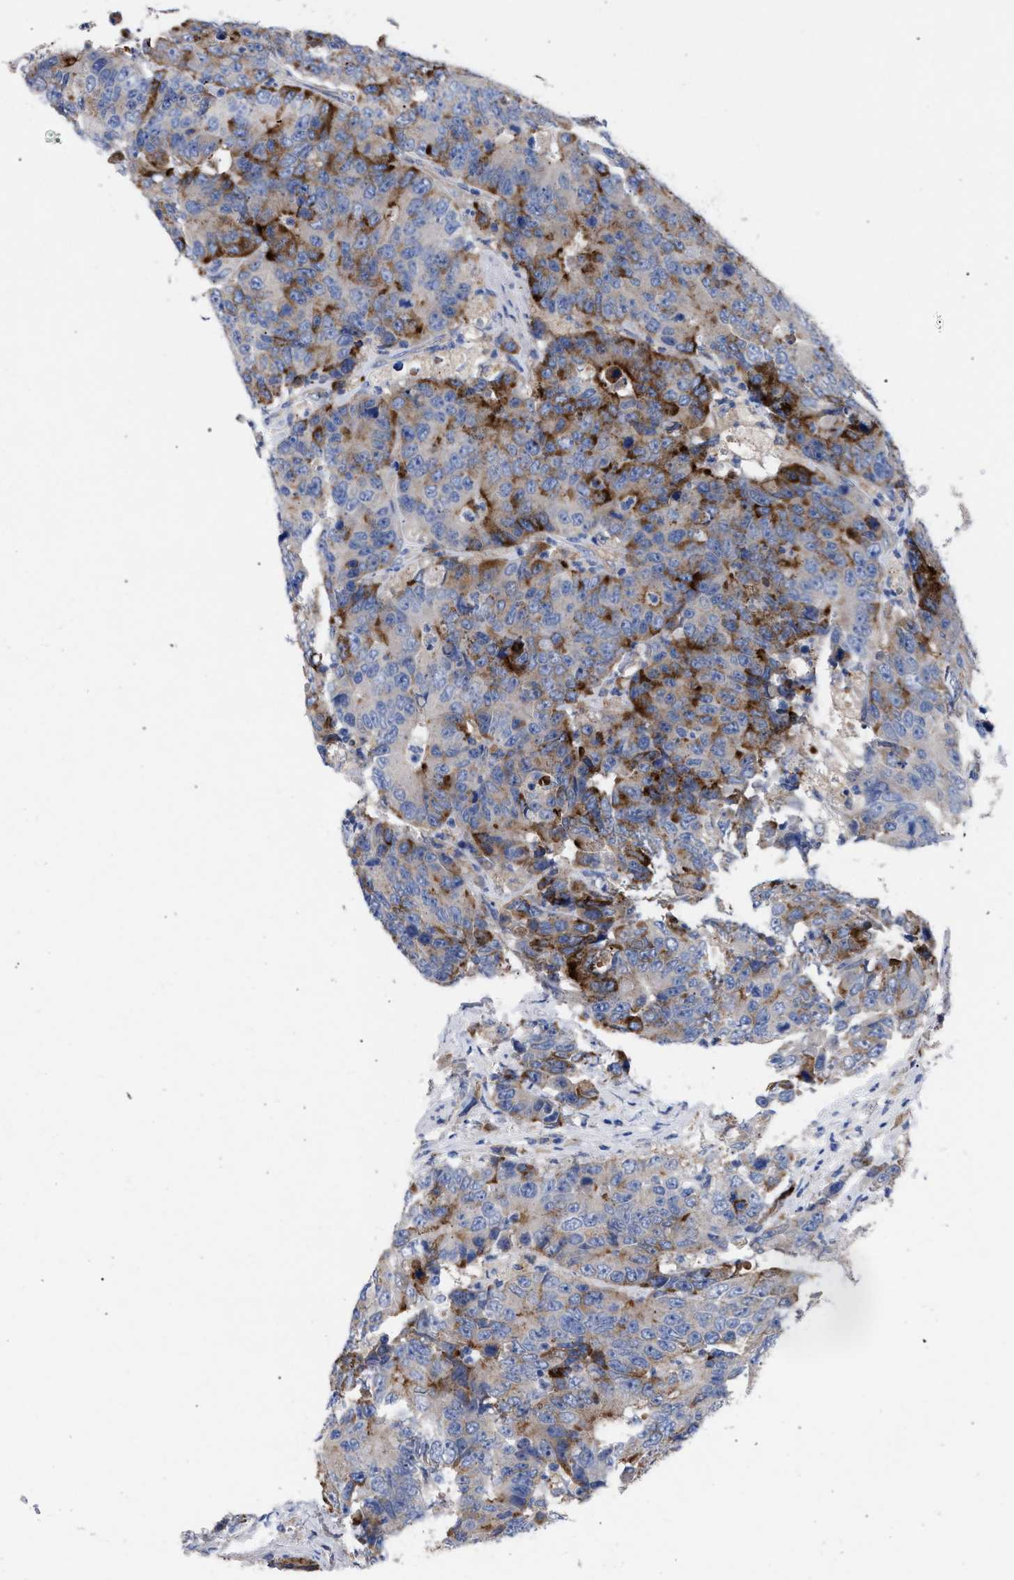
{"staining": {"intensity": "strong", "quantity": "<25%", "location": "cytoplasmic/membranous"}, "tissue": "colorectal cancer", "cell_type": "Tumor cells", "image_type": "cancer", "snomed": [{"axis": "morphology", "description": "Adenocarcinoma, NOS"}, {"axis": "topography", "description": "Colon"}], "caption": "Human adenocarcinoma (colorectal) stained with a brown dye displays strong cytoplasmic/membranous positive staining in approximately <25% of tumor cells.", "gene": "GMPR", "patient": {"sex": "female", "age": 86}}